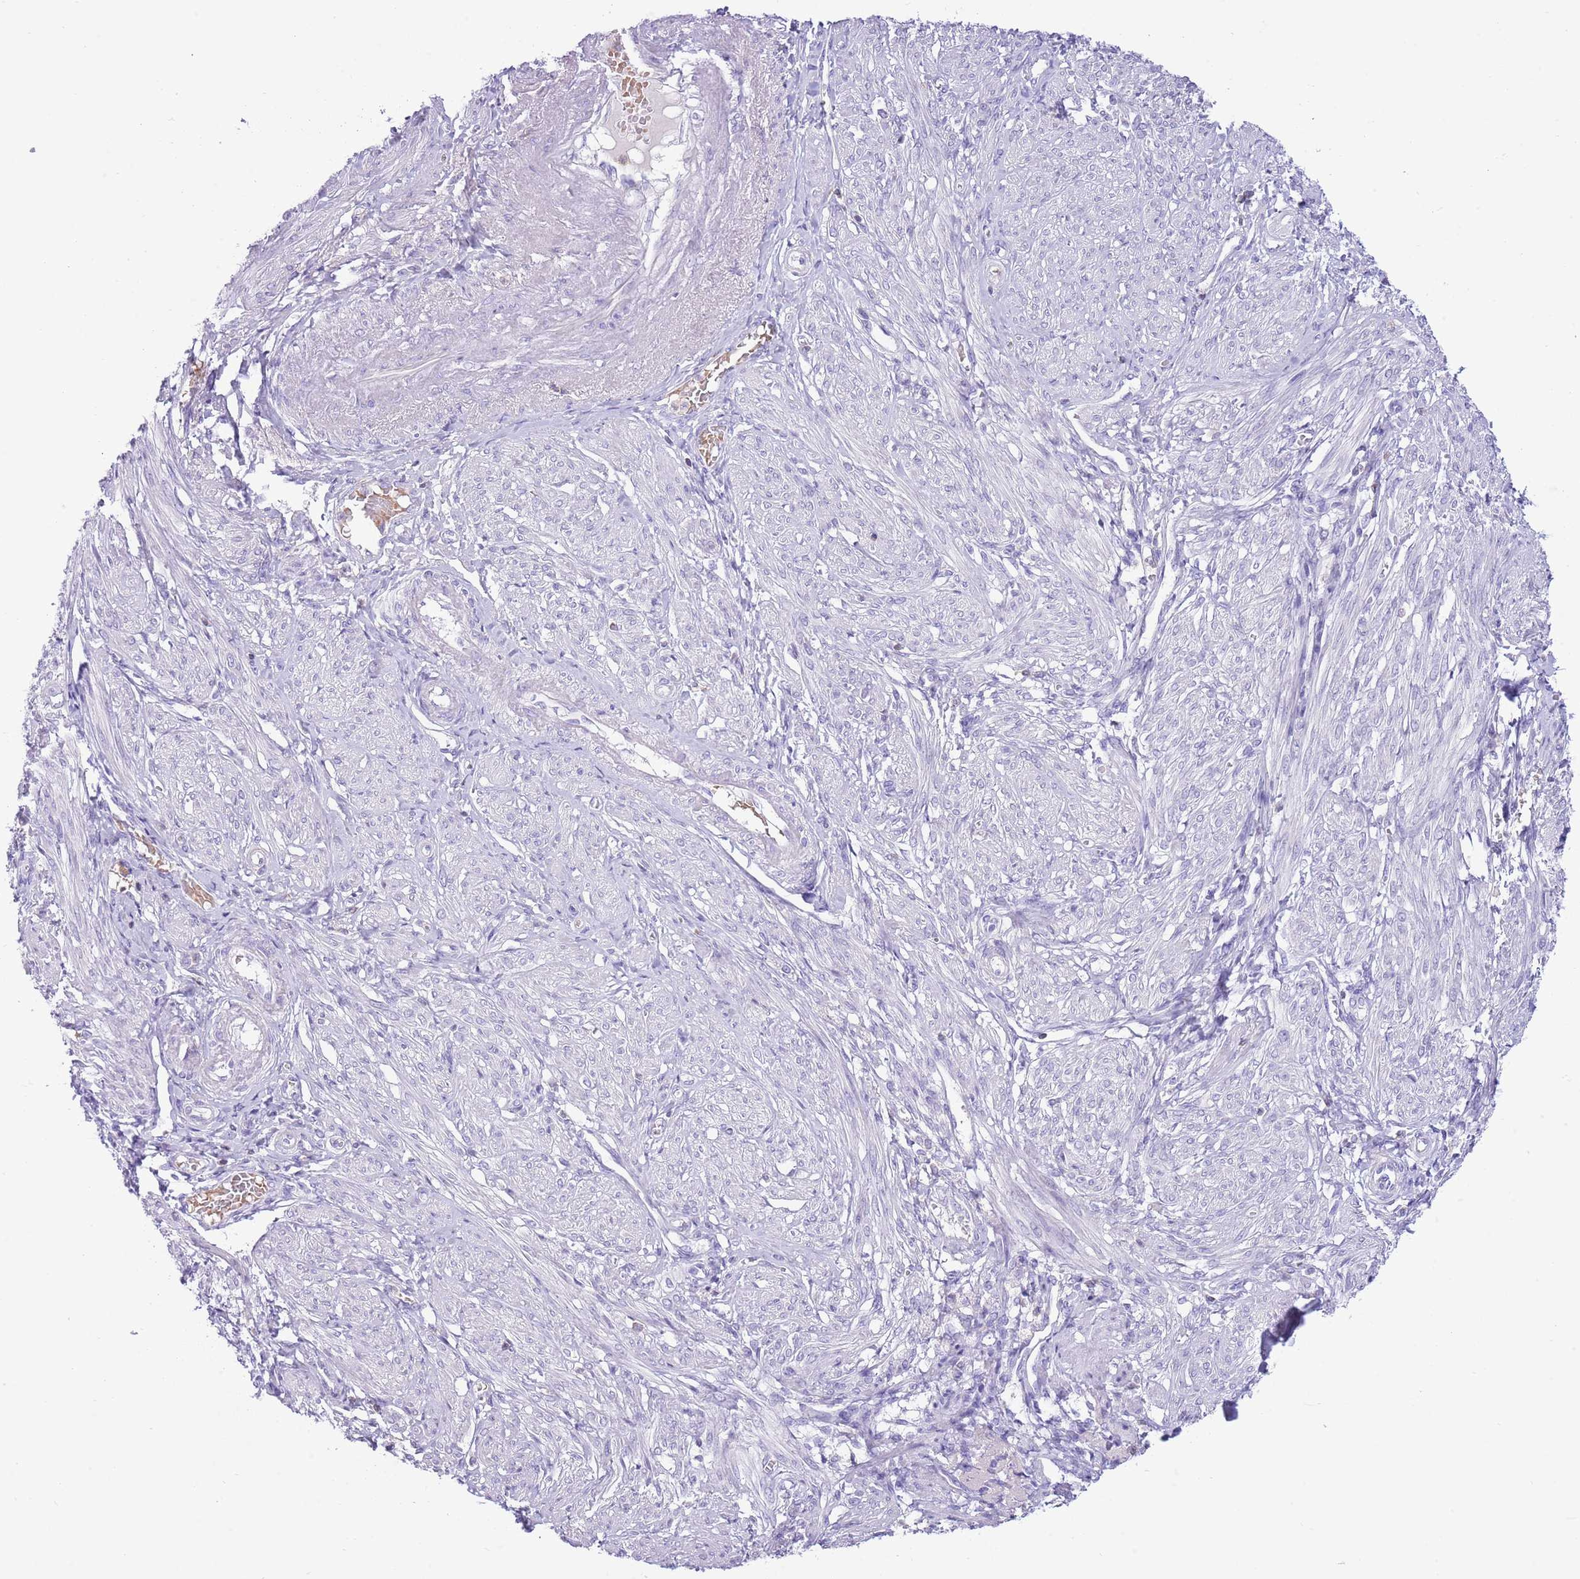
{"staining": {"intensity": "negative", "quantity": "none", "location": "none"}, "tissue": "smooth muscle", "cell_type": "Smooth muscle cells", "image_type": "normal", "snomed": [{"axis": "morphology", "description": "Normal tissue, NOS"}, {"axis": "topography", "description": "Smooth muscle"}], "caption": "Immunohistochemistry (IHC) histopathology image of benign smooth muscle: smooth muscle stained with DAB (3,3'-diaminobenzidine) demonstrates no significant protein staining in smooth muscle cells.", "gene": "OR4Q3", "patient": {"sex": "female", "age": 39}}